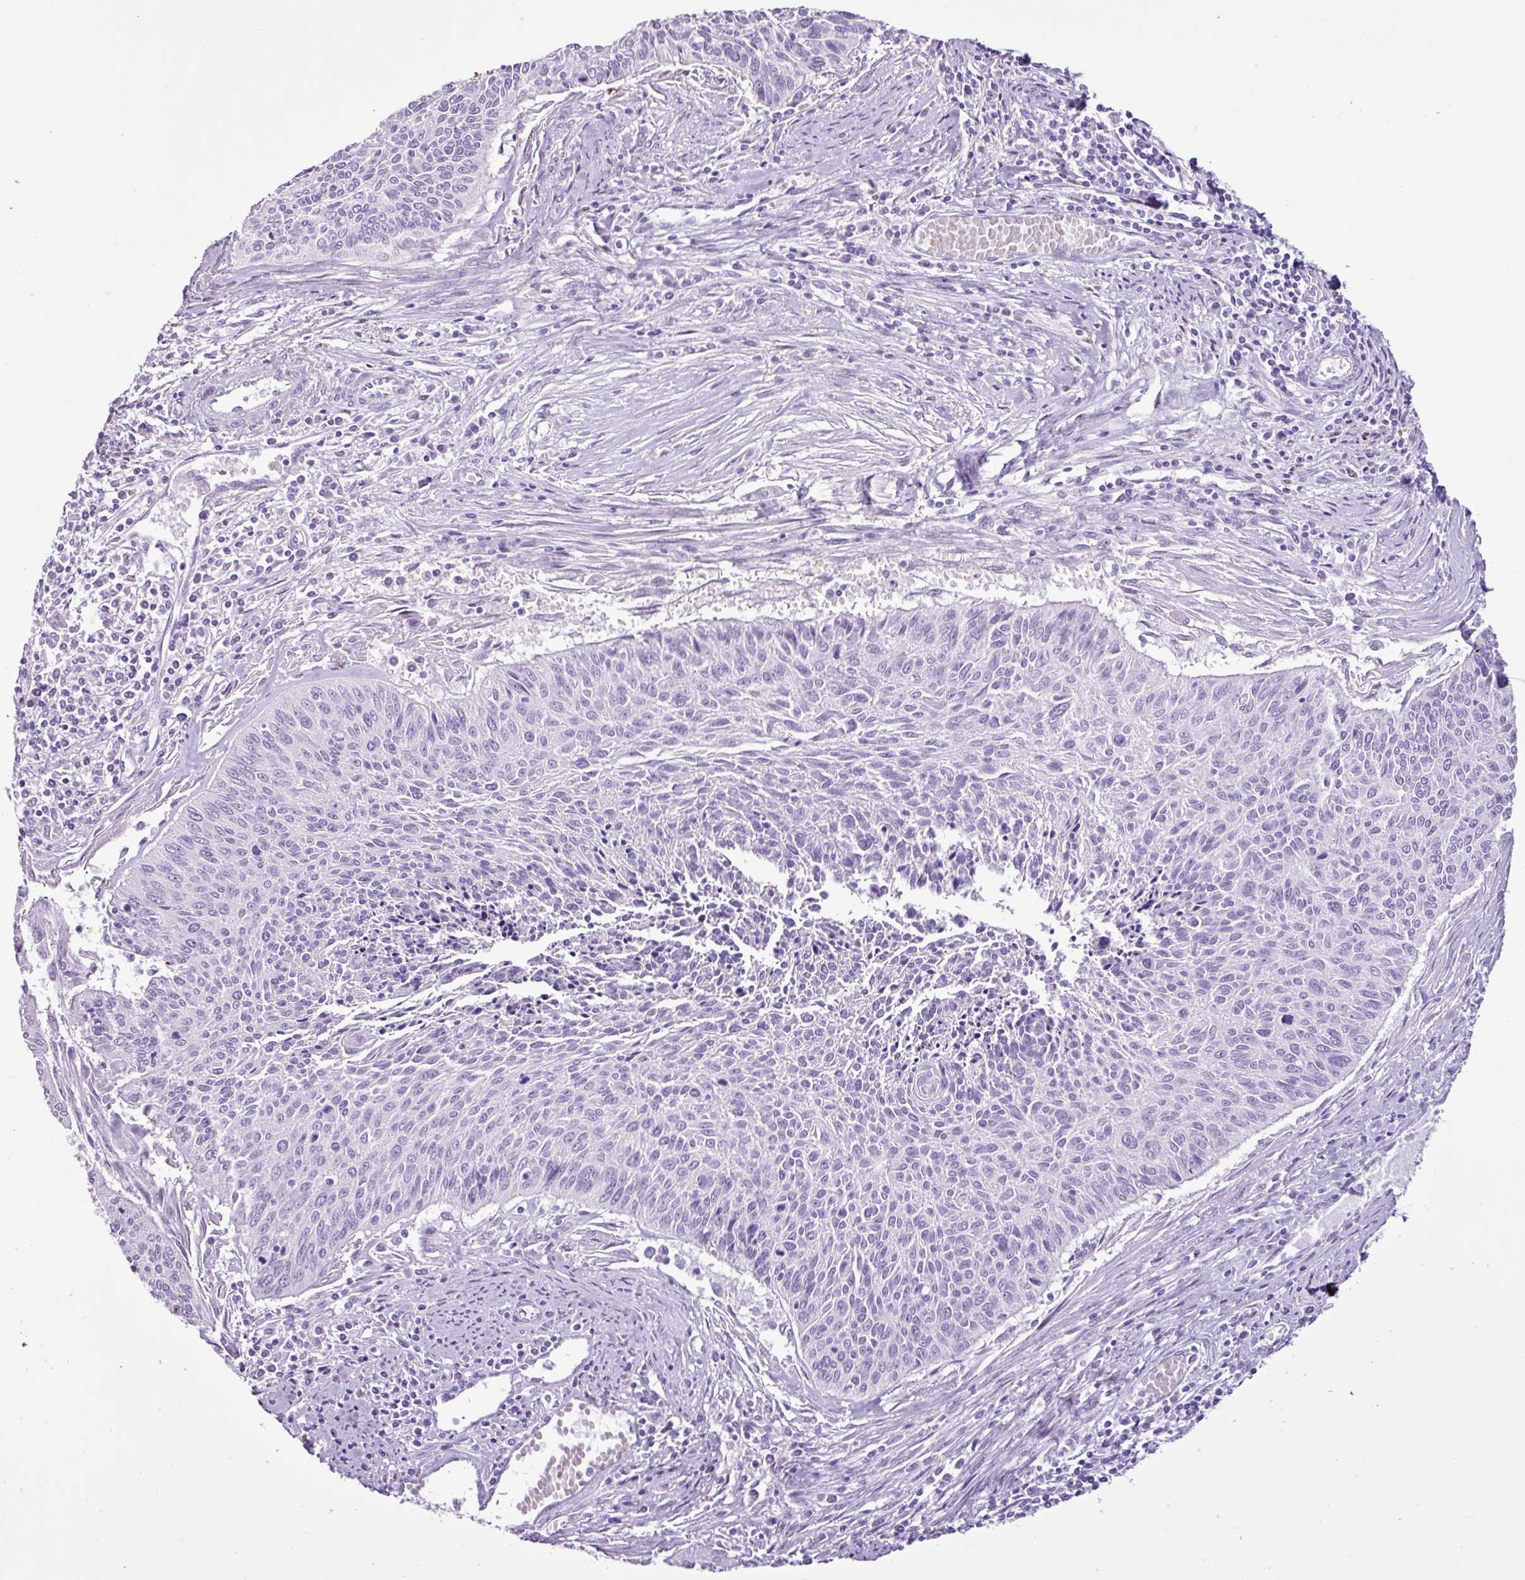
{"staining": {"intensity": "negative", "quantity": "none", "location": "none"}, "tissue": "cervical cancer", "cell_type": "Tumor cells", "image_type": "cancer", "snomed": [{"axis": "morphology", "description": "Squamous cell carcinoma, NOS"}, {"axis": "topography", "description": "Cervix"}], "caption": "Immunohistochemistry image of squamous cell carcinoma (cervical) stained for a protein (brown), which exhibits no staining in tumor cells.", "gene": "PGR", "patient": {"sex": "female", "age": 55}}